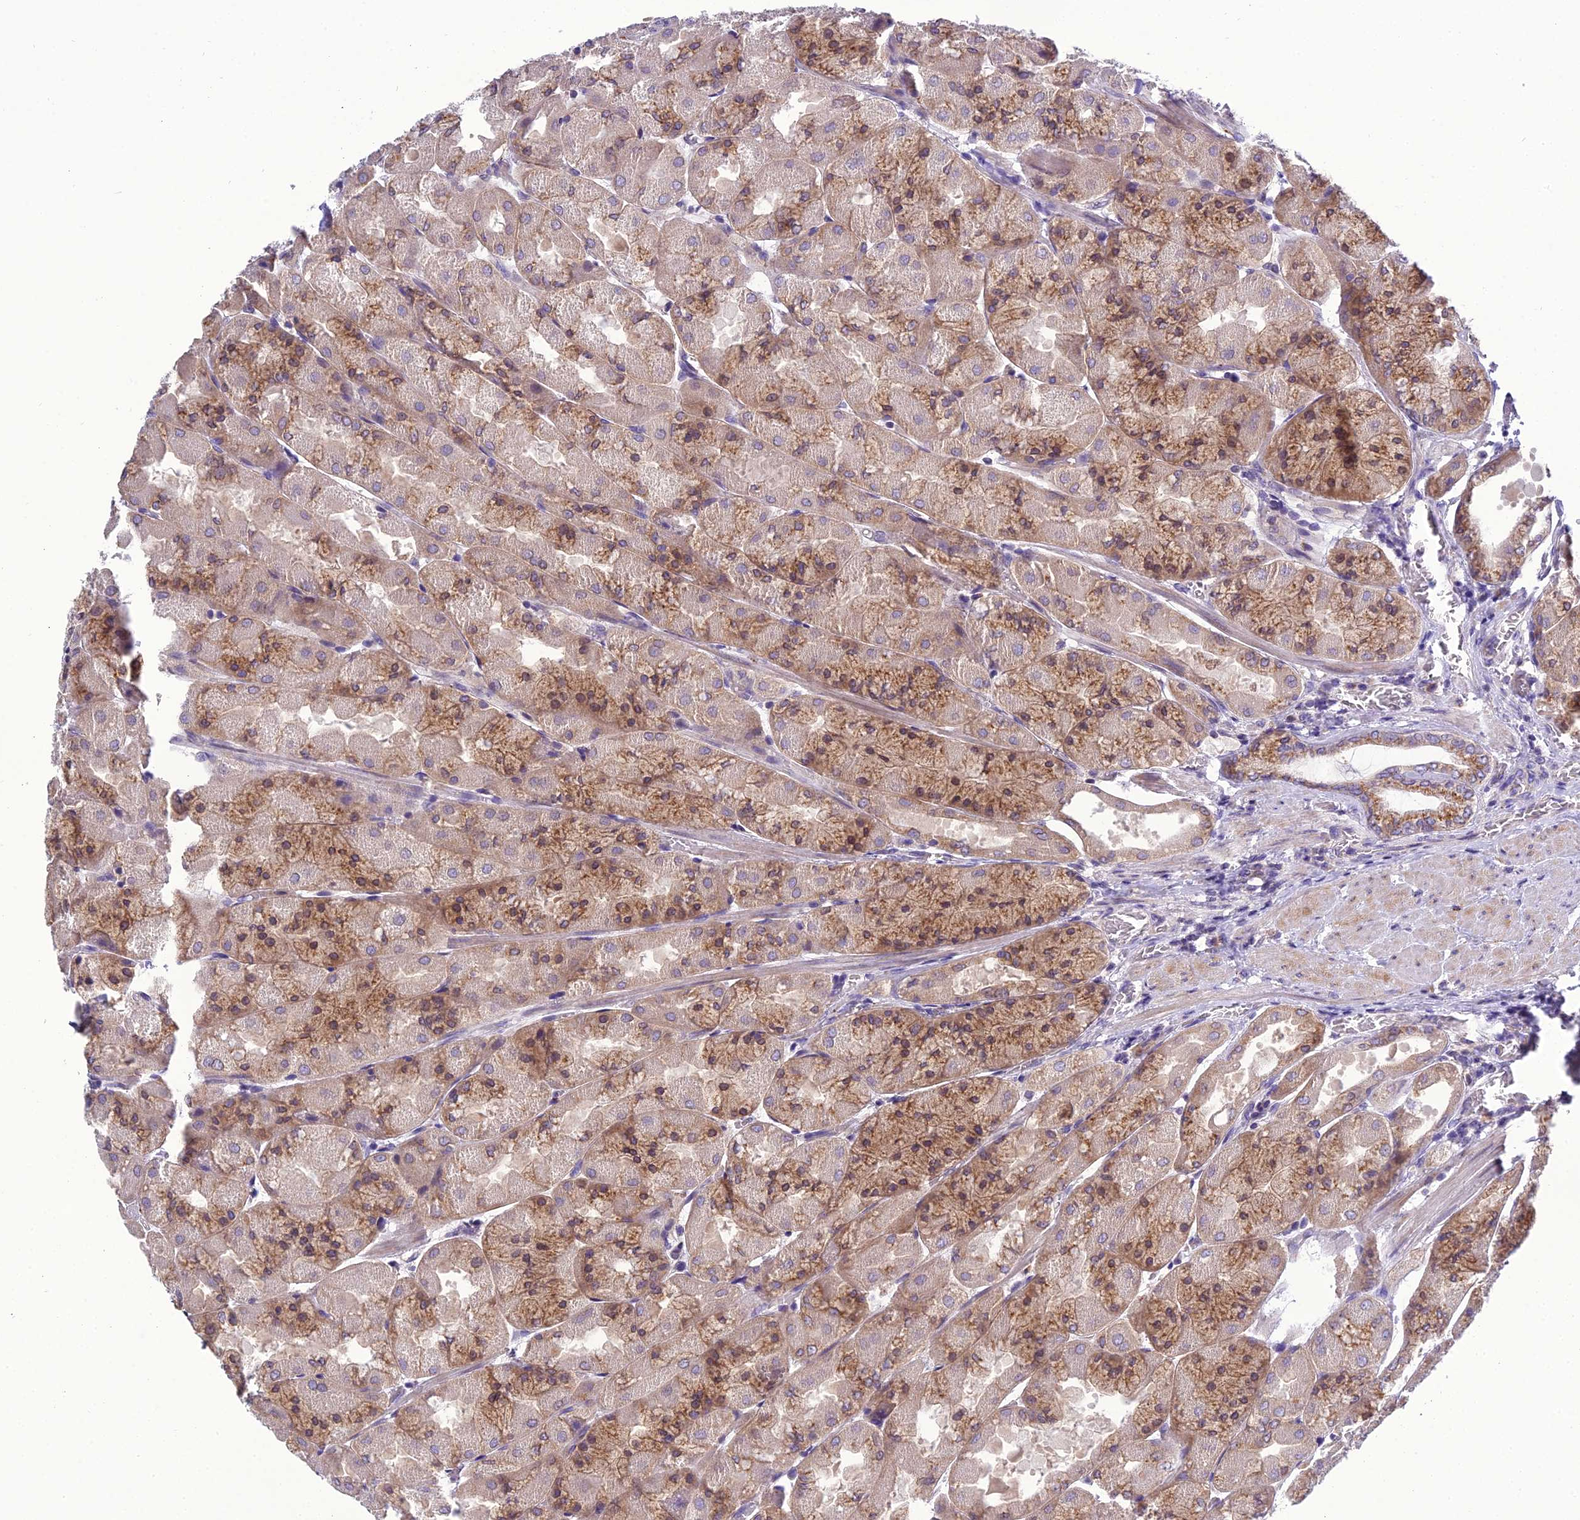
{"staining": {"intensity": "strong", "quantity": "25%-75%", "location": "cytoplasmic/membranous"}, "tissue": "stomach", "cell_type": "Glandular cells", "image_type": "normal", "snomed": [{"axis": "morphology", "description": "Normal tissue, NOS"}, {"axis": "topography", "description": "Stomach"}], "caption": "Protein analysis of benign stomach reveals strong cytoplasmic/membranous expression in about 25%-75% of glandular cells.", "gene": "GOLPH3", "patient": {"sex": "female", "age": 61}}